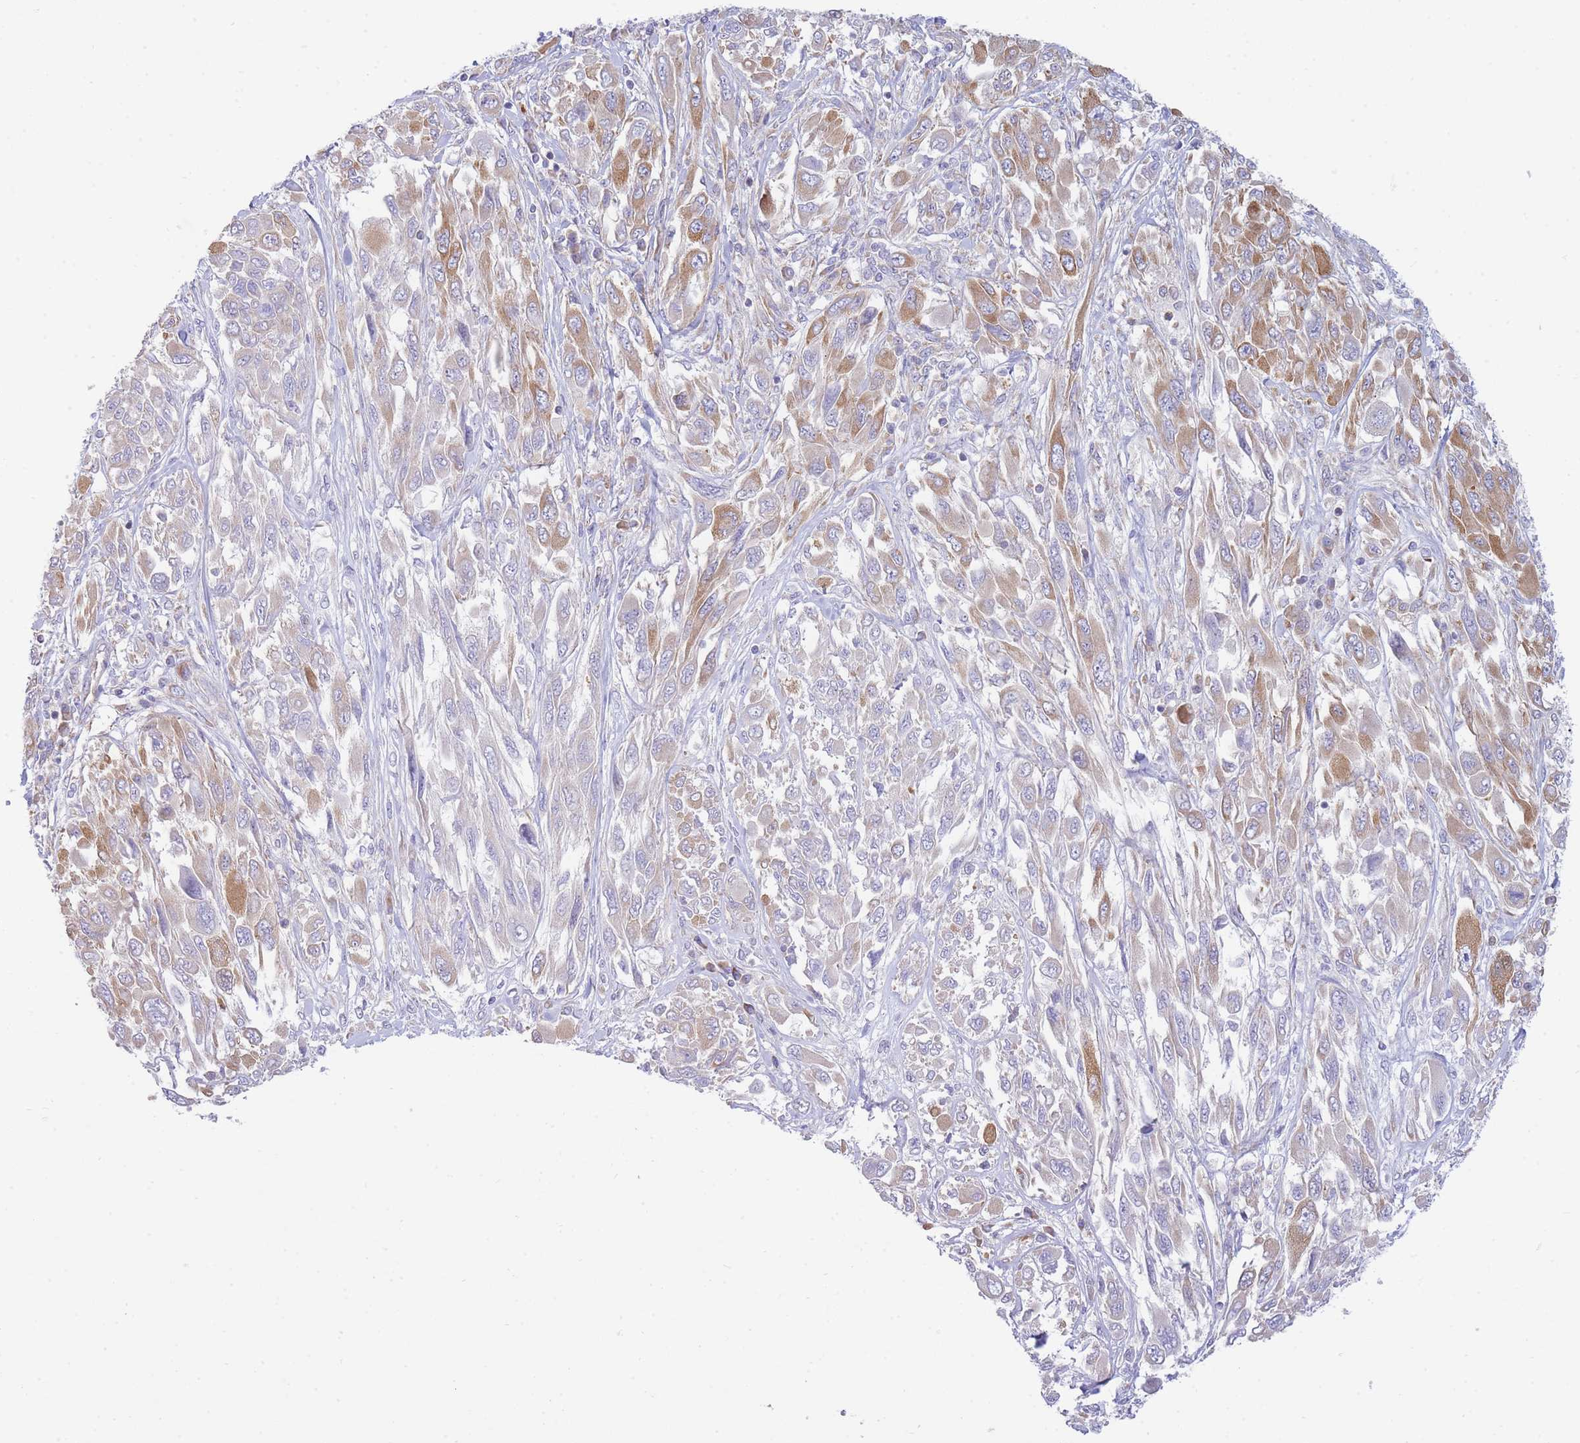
{"staining": {"intensity": "moderate", "quantity": "25%-75%", "location": "cytoplasmic/membranous"}, "tissue": "melanoma", "cell_type": "Tumor cells", "image_type": "cancer", "snomed": [{"axis": "morphology", "description": "Malignant melanoma, NOS"}, {"axis": "topography", "description": "Skin"}], "caption": "A photomicrograph of human malignant melanoma stained for a protein demonstrates moderate cytoplasmic/membranous brown staining in tumor cells.", "gene": "SH2B2", "patient": {"sex": "female", "age": 91}}